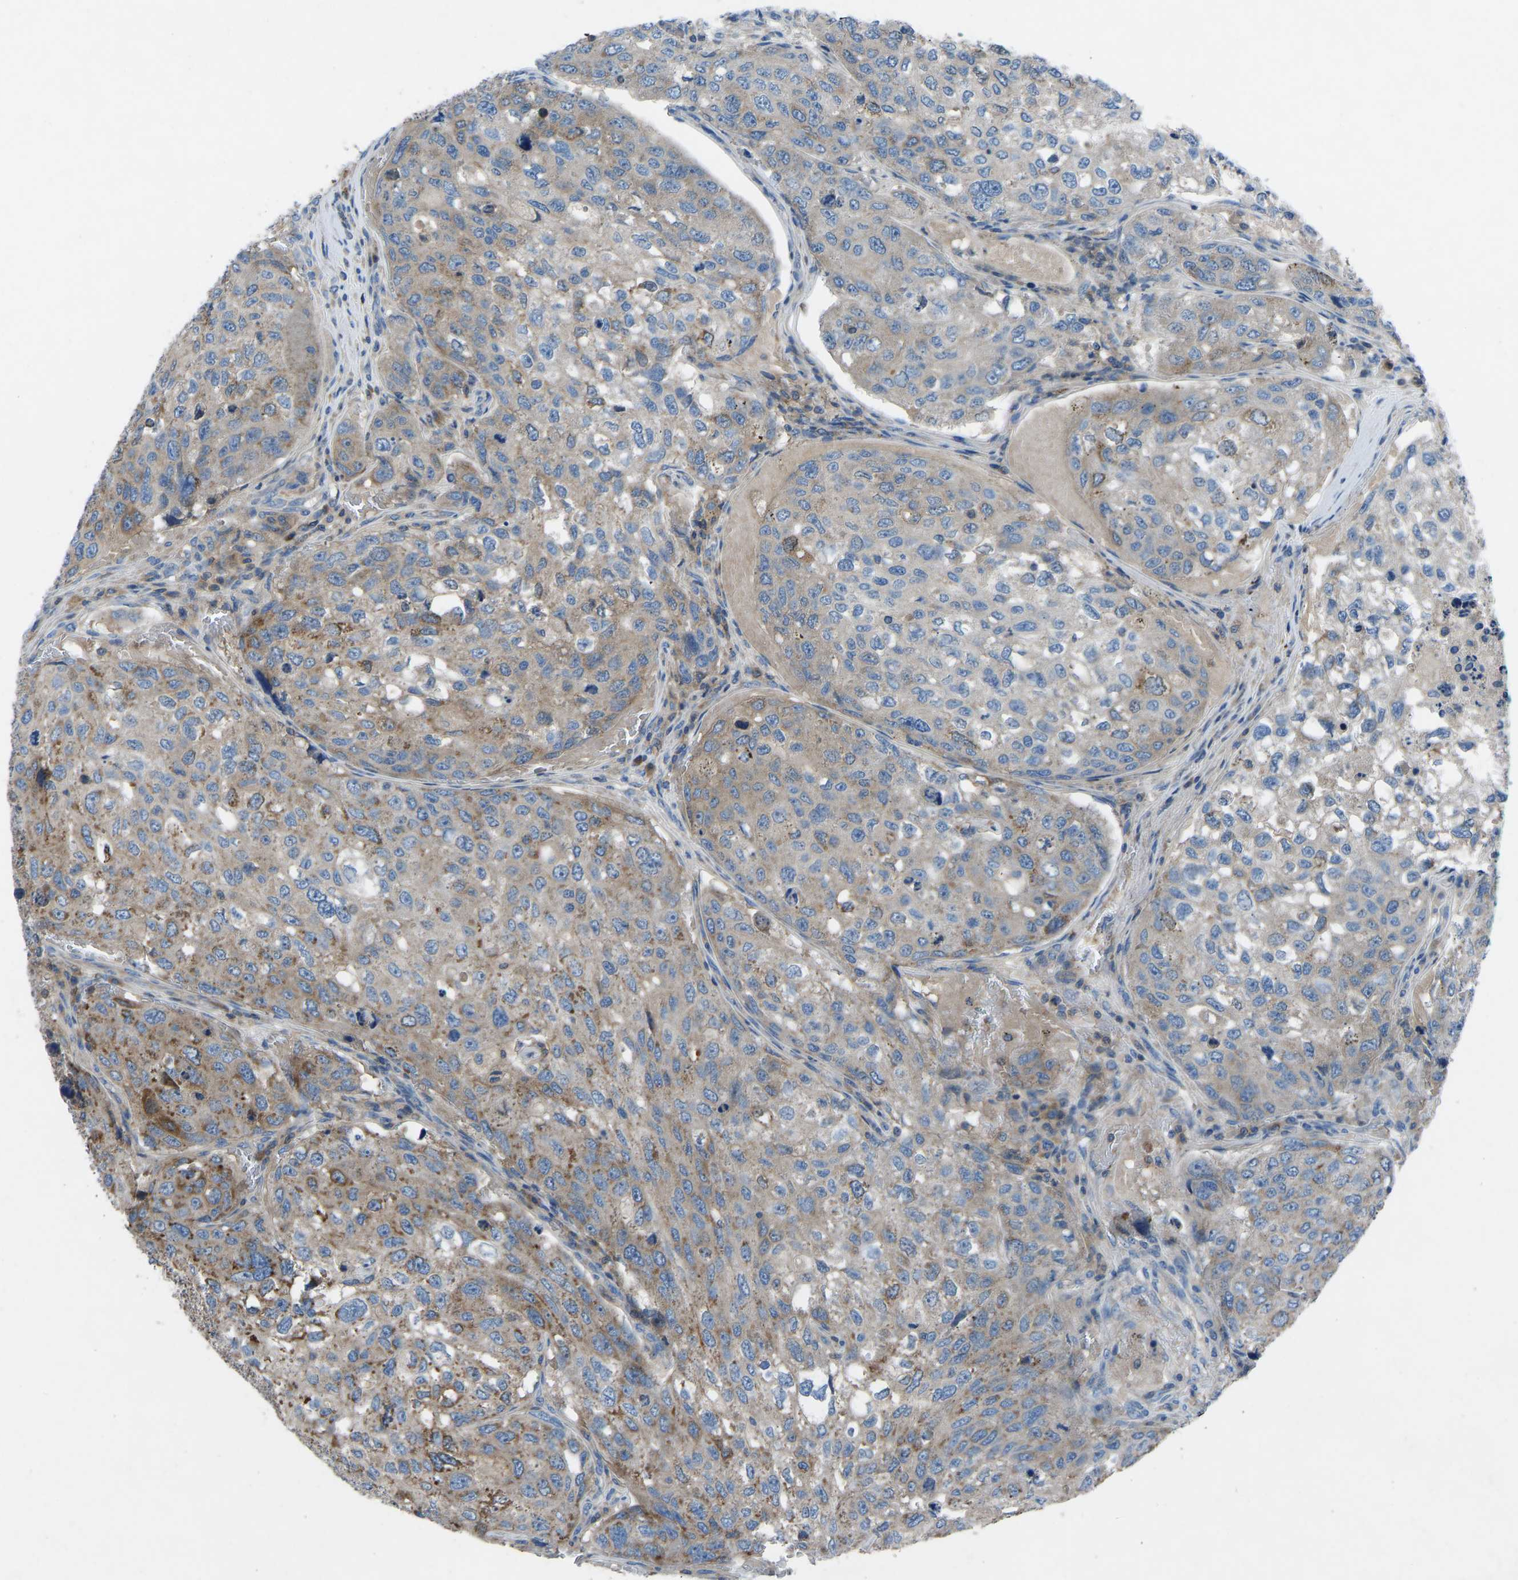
{"staining": {"intensity": "moderate", "quantity": "<25%", "location": "cytoplasmic/membranous"}, "tissue": "urothelial cancer", "cell_type": "Tumor cells", "image_type": "cancer", "snomed": [{"axis": "morphology", "description": "Urothelial carcinoma, High grade"}, {"axis": "topography", "description": "Lymph node"}, {"axis": "topography", "description": "Urinary bladder"}], "caption": "This histopathology image displays urothelial cancer stained with immunohistochemistry (IHC) to label a protein in brown. The cytoplasmic/membranous of tumor cells show moderate positivity for the protein. Nuclei are counter-stained blue.", "gene": "GRK6", "patient": {"sex": "male", "age": 51}}